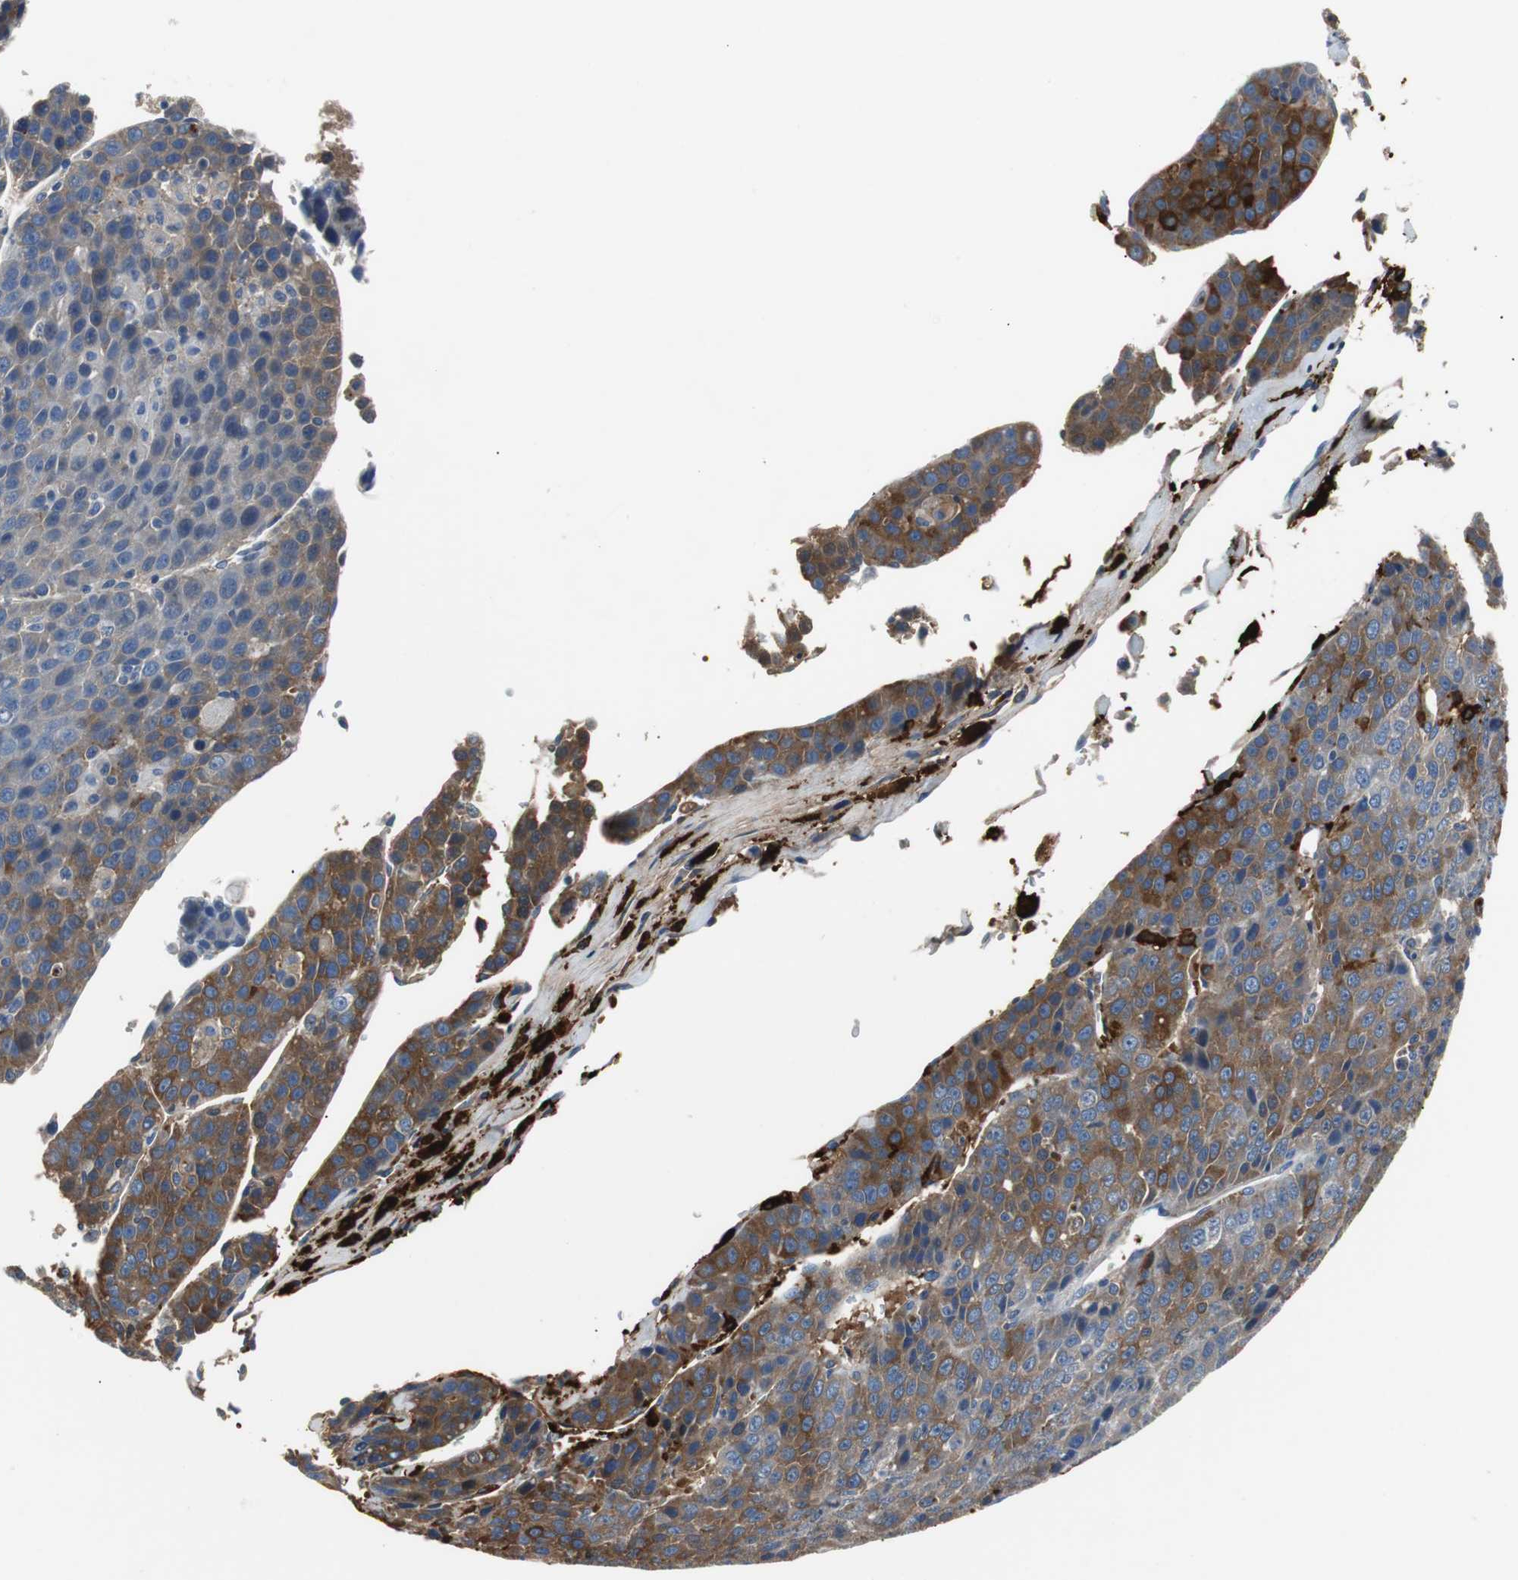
{"staining": {"intensity": "moderate", "quantity": "25%-75%", "location": "cytoplasmic/membranous"}, "tissue": "liver cancer", "cell_type": "Tumor cells", "image_type": "cancer", "snomed": [{"axis": "morphology", "description": "Carcinoma, Hepatocellular, NOS"}, {"axis": "topography", "description": "Liver"}], "caption": "IHC of human liver hepatocellular carcinoma shows medium levels of moderate cytoplasmic/membranous positivity in about 25%-75% of tumor cells.", "gene": "PI15", "patient": {"sex": "female", "age": 53}}